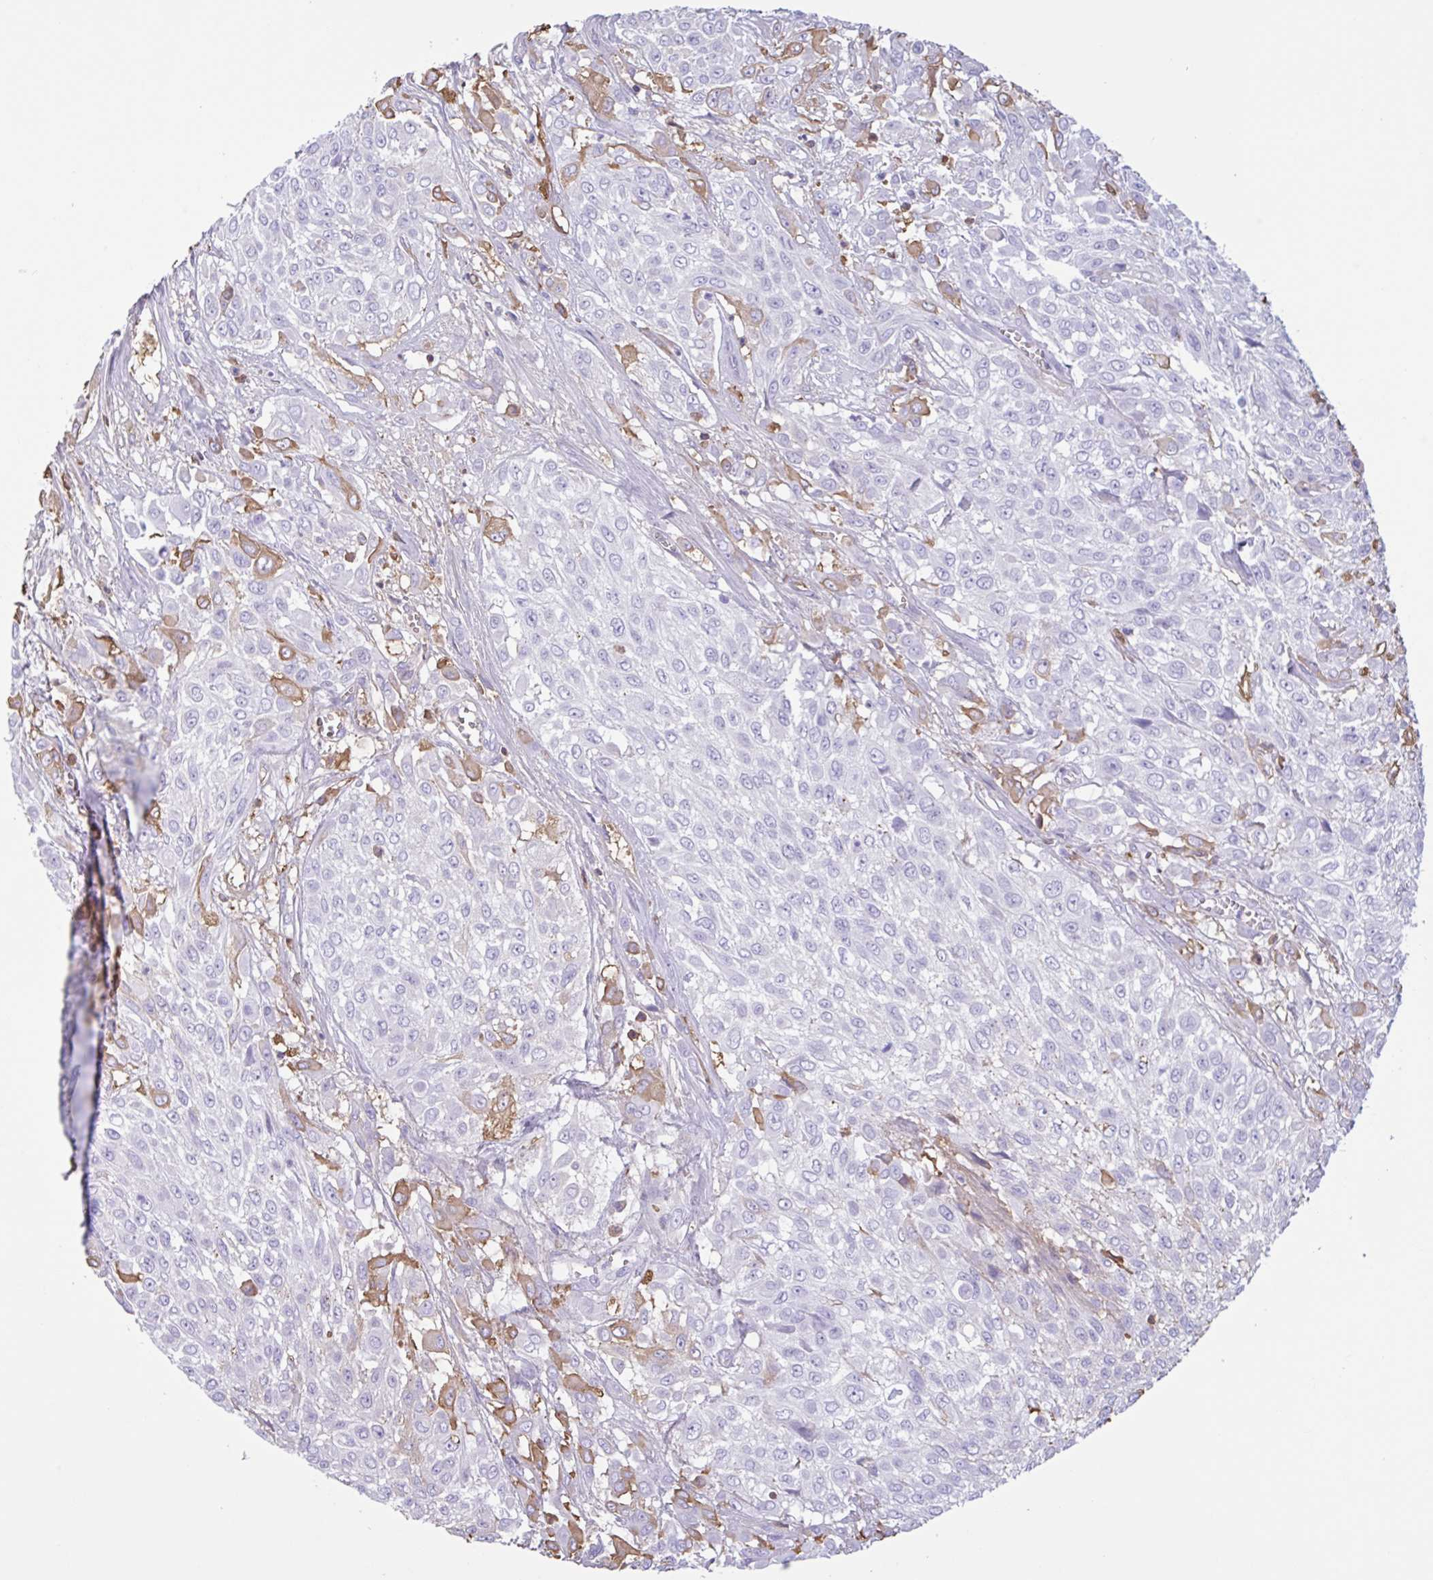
{"staining": {"intensity": "moderate", "quantity": "<25%", "location": "cytoplasmic/membranous"}, "tissue": "urothelial cancer", "cell_type": "Tumor cells", "image_type": "cancer", "snomed": [{"axis": "morphology", "description": "Urothelial carcinoma, High grade"}, {"axis": "topography", "description": "Urinary bladder"}], "caption": "High-power microscopy captured an immunohistochemistry (IHC) image of high-grade urothelial carcinoma, revealing moderate cytoplasmic/membranous expression in about <25% of tumor cells.", "gene": "LARGE2", "patient": {"sex": "male", "age": 57}}